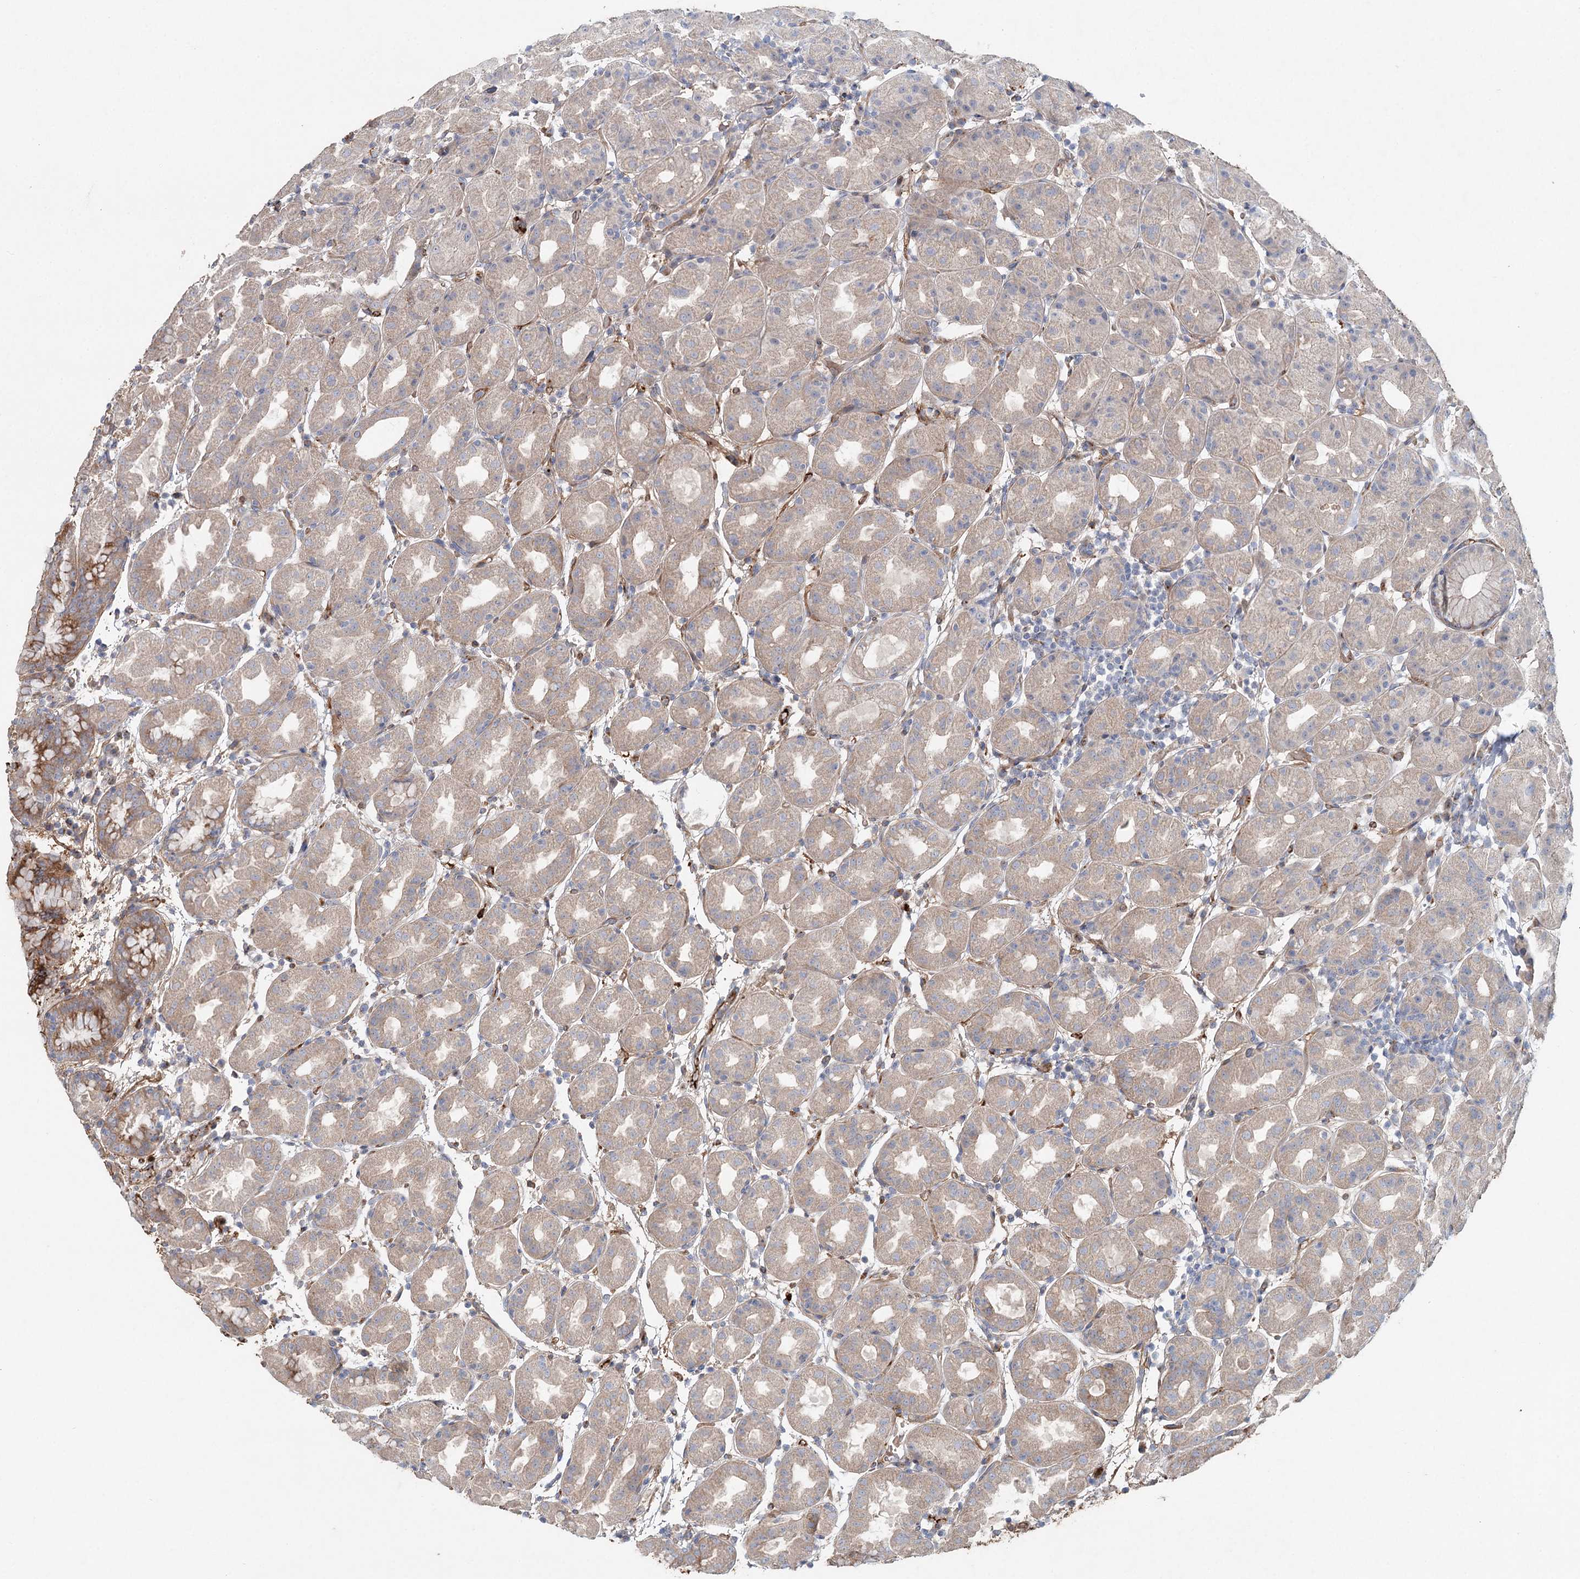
{"staining": {"intensity": "moderate", "quantity": "<25%", "location": "cytoplasmic/membranous"}, "tissue": "stomach", "cell_type": "Glandular cells", "image_type": "normal", "snomed": [{"axis": "morphology", "description": "Normal tissue, NOS"}, {"axis": "topography", "description": "Stomach"}], "caption": "A photomicrograph of stomach stained for a protein shows moderate cytoplasmic/membranous brown staining in glandular cells. (DAB (3,3'-diaminobenzidine) IHC, brown staining for protein, blue staining for nuclei).", "gene": "ALKBH8", "patient": {"sex": "female", "age": 79}}